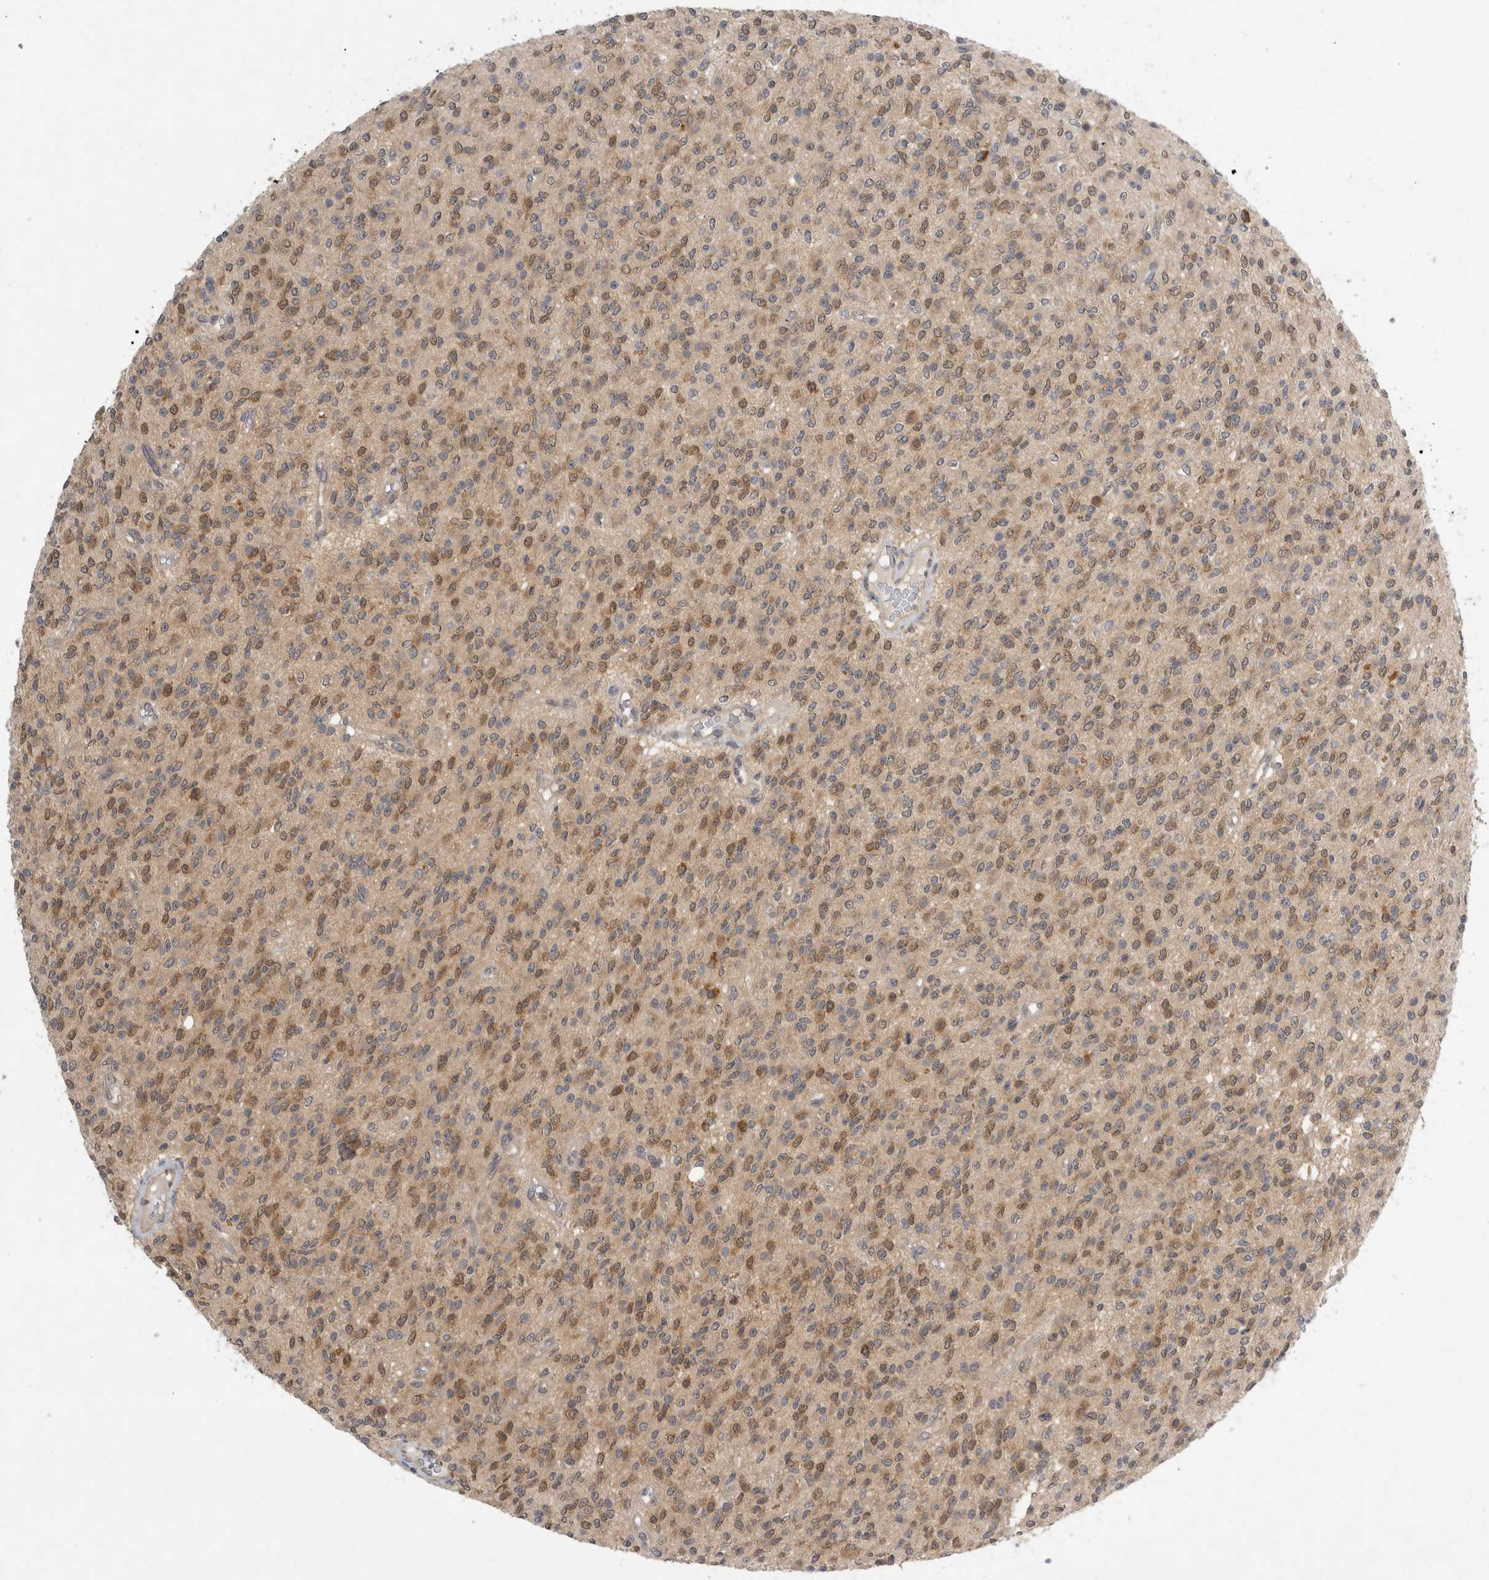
{"staining": {"intensity": "moderate", "quantity": "25%-75%", "location": "cytoplasmic/membranous"}, "tissue": "glioma", "cell_type": "Tumor cells", "image_type": "cancer", "snomed": [{"axis": "morphology", "description": "Glioma, malignant, High grade"}, {"axis": "topography", "description": "Brain"}], "caption": "The photomicrograph demonstrates immunohistochemical staining of malignant glioma (high-grade). There is moderate cytoplasmic/membranous staining is appreciated in about 25%-75% of tumor cells.", "gene": "AASDHPPT", "patient": {"sex": "male", "age": 34}}